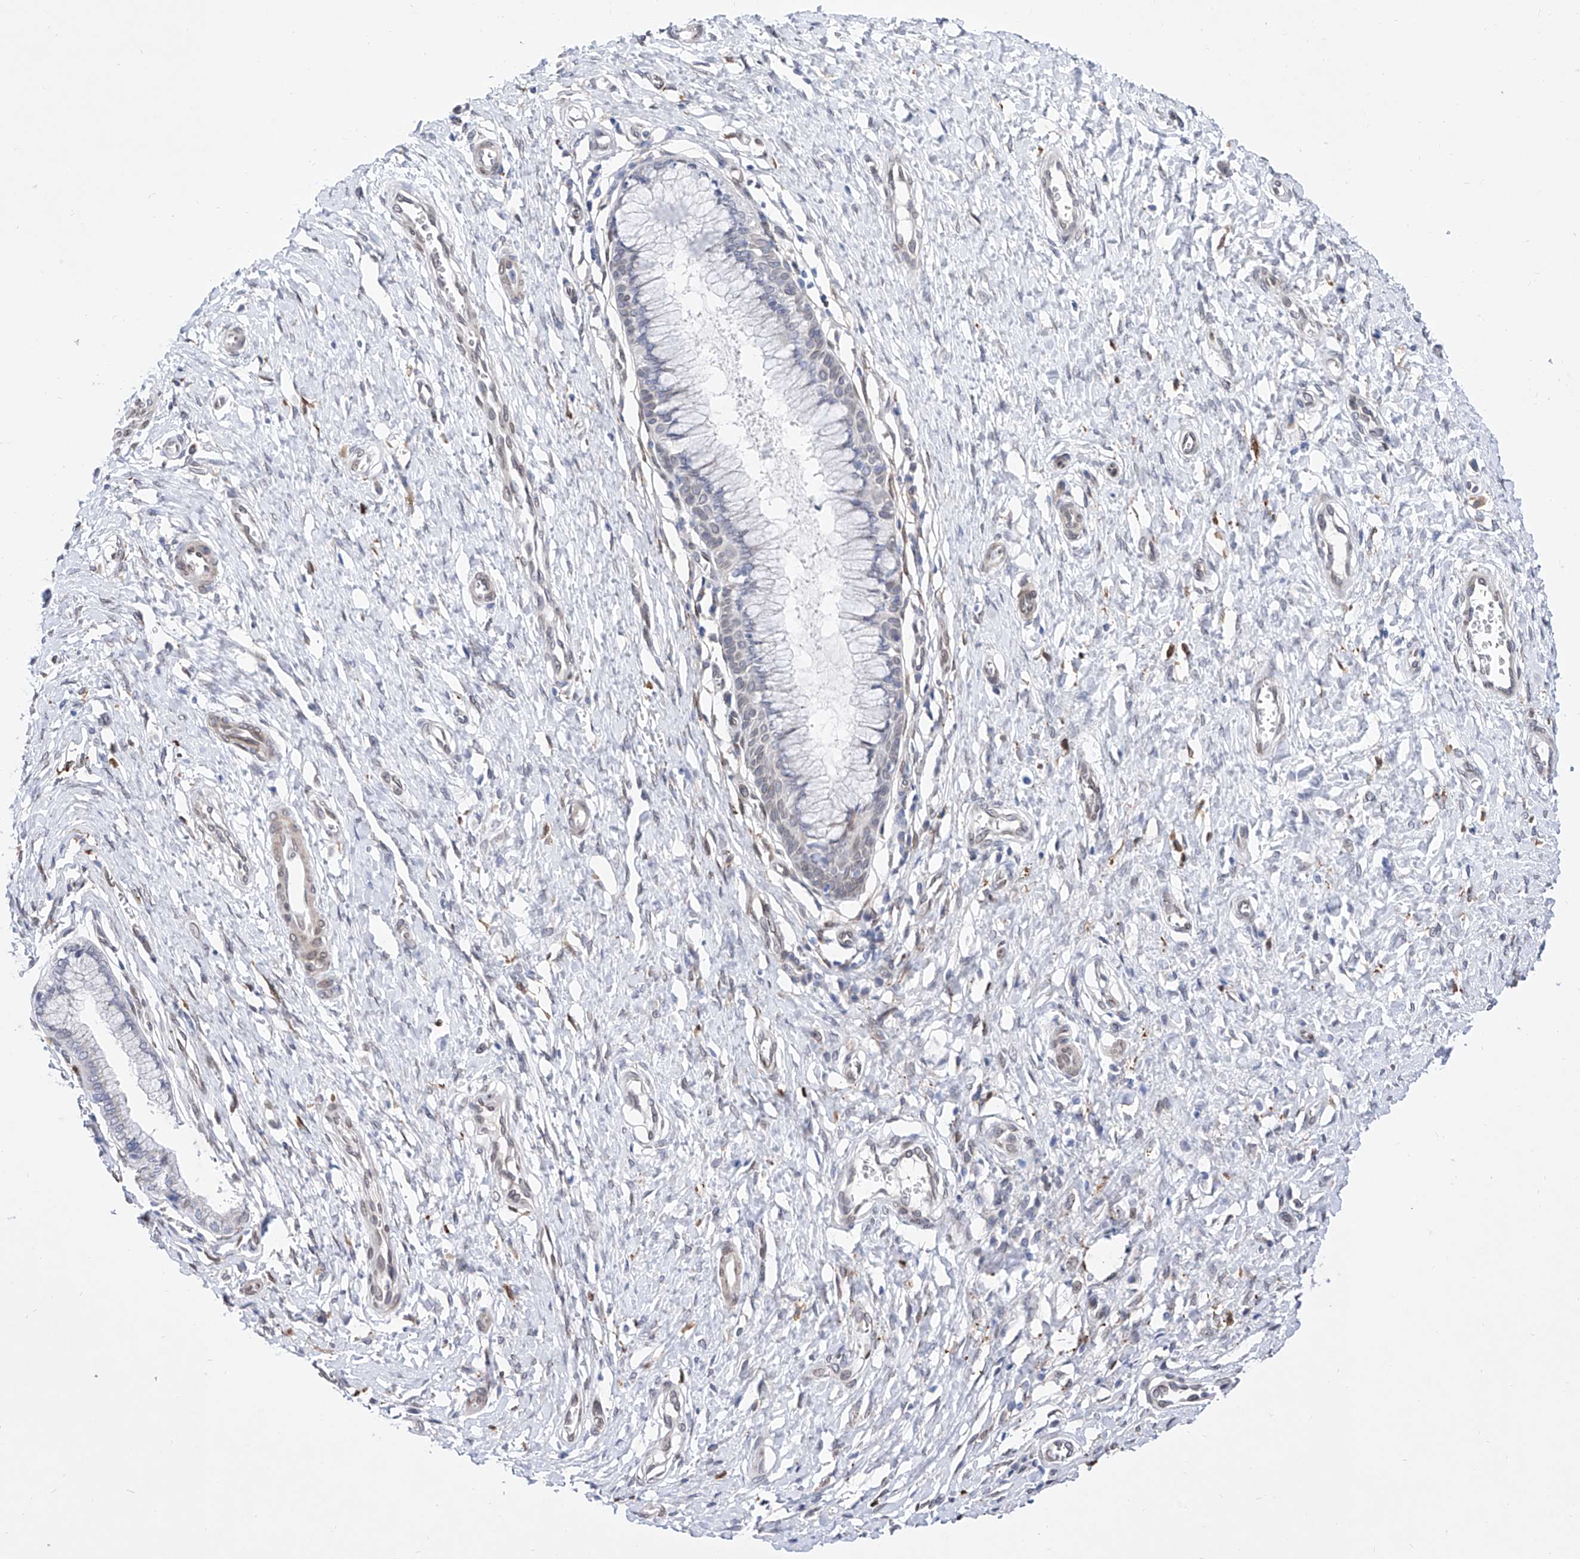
{"staining": {"intensity": "negative", "quantity": "none", "location": "none"}, "tissue": "cervix", "cell_type": "Glandular cells", "image_type": "normal", "snomed": [{"axis": "morphology", "description": "Normal tissue, NOS"}, {"axis": "topography", "description": "Cervix"}], "caption": "A histopathology image of human cervix is negative for staining in glandular cells. Brightfield microscopy of IHC stained with DAB (3,3'-diaminobenzidine) (brown) and hematoxylin (blue), captured at high magnification.", "gene": "LCLAT1", "patient": {"sex": "female", "age": 55}}